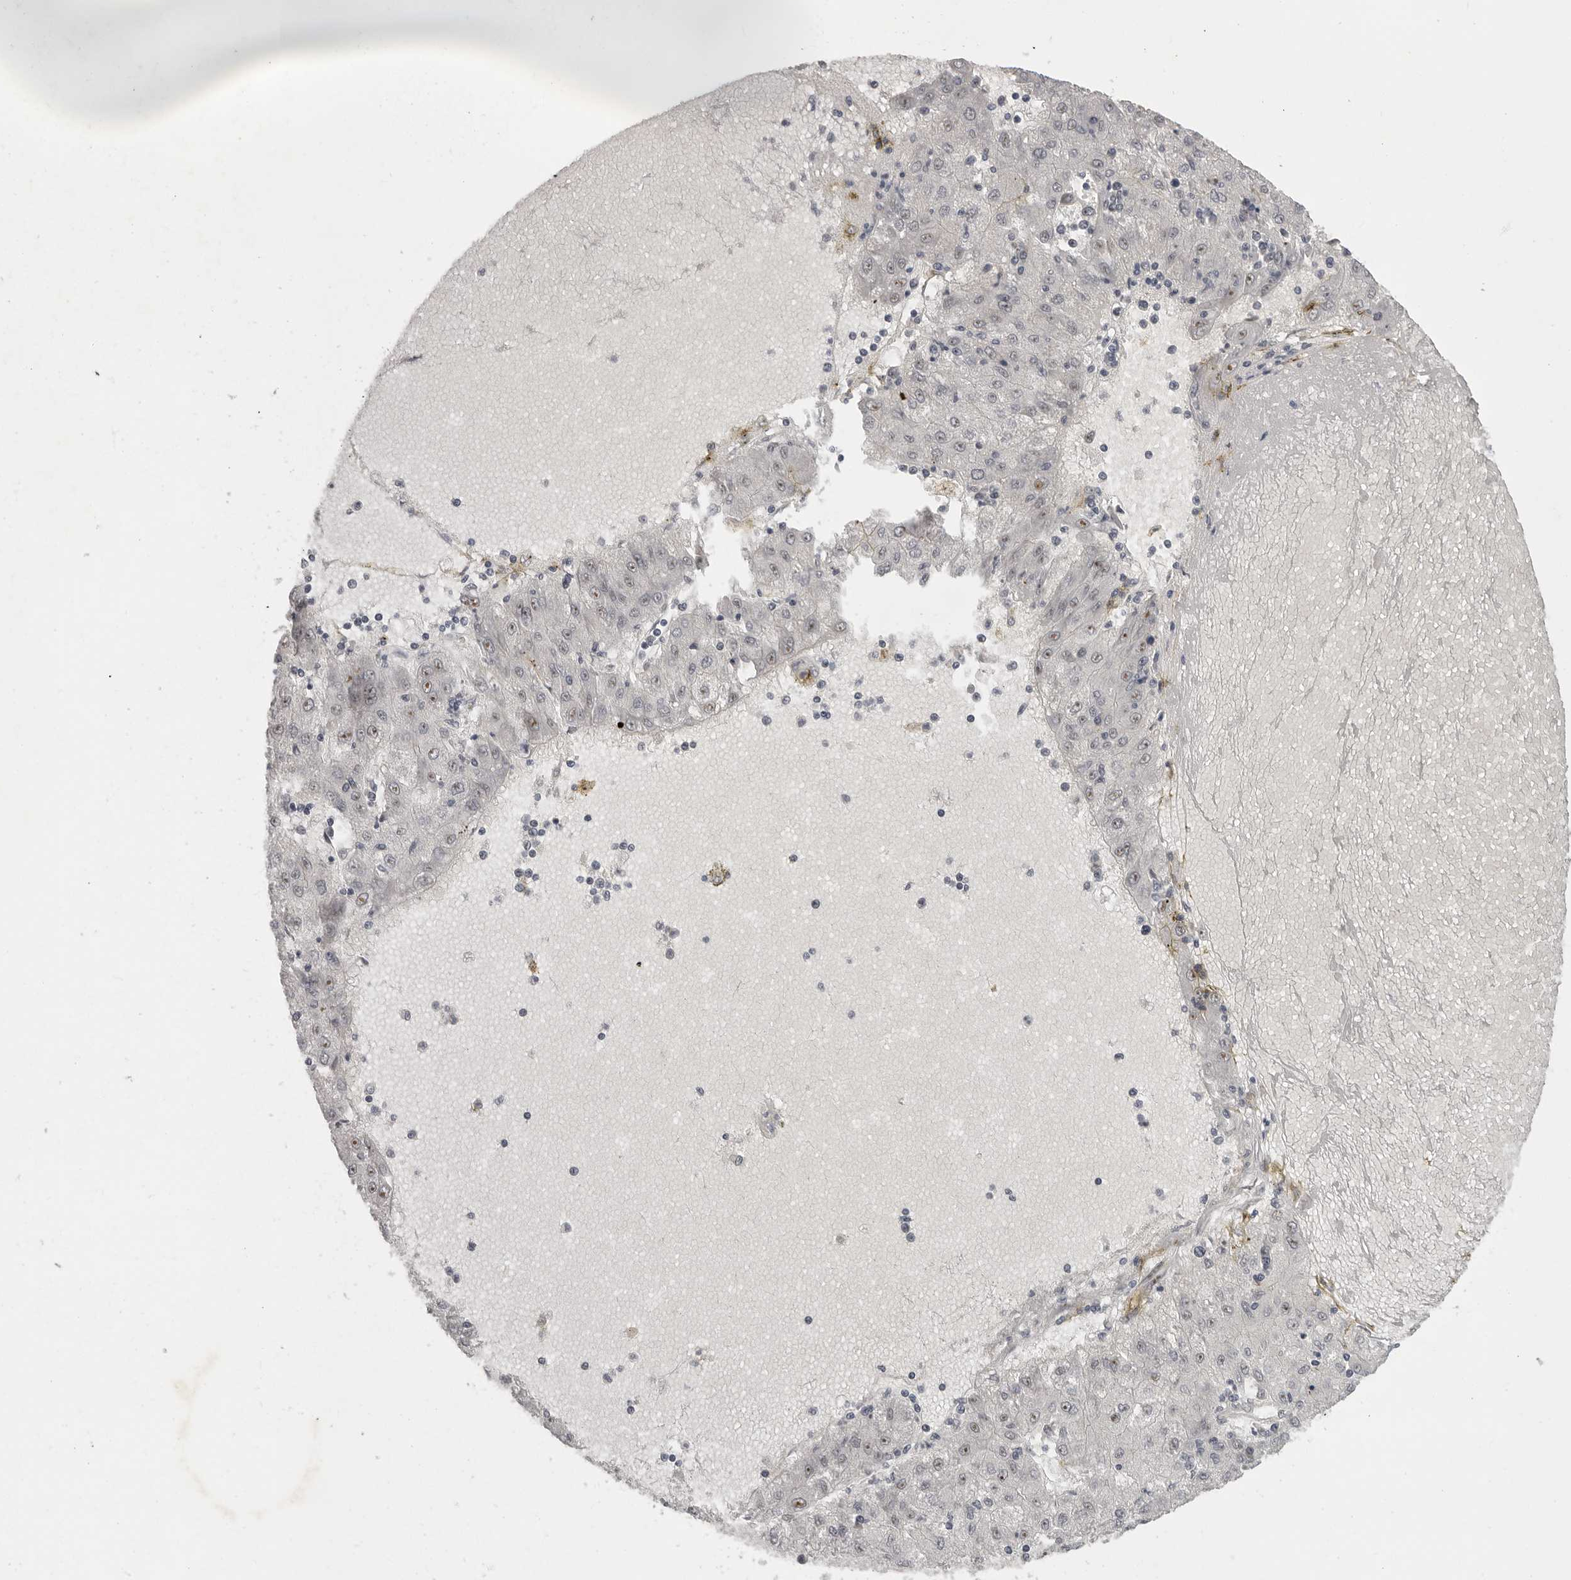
{"staining": {"intensity": "negative", "quantity": "none", "location": "none"}, "tissue": "liver cancer", "cell_type": "Tumor cells", "image_type": "cancer", "snomed": [{"axis": "morphology", "description": "Carcinoma, Hepatocellular, NOS"}, {"axis": "topography", "description": "Liver"}], "caption": "The immunohistochemistry histopathology image has no significant positivity in tumor cells of liver cancer (hepatocellular carcinoma) tissue. (DAB IHC visualized using brightfield microscopy, high magnification).", "gene": "MRTO4", "patient": {"sex": "male", "age": 72}}